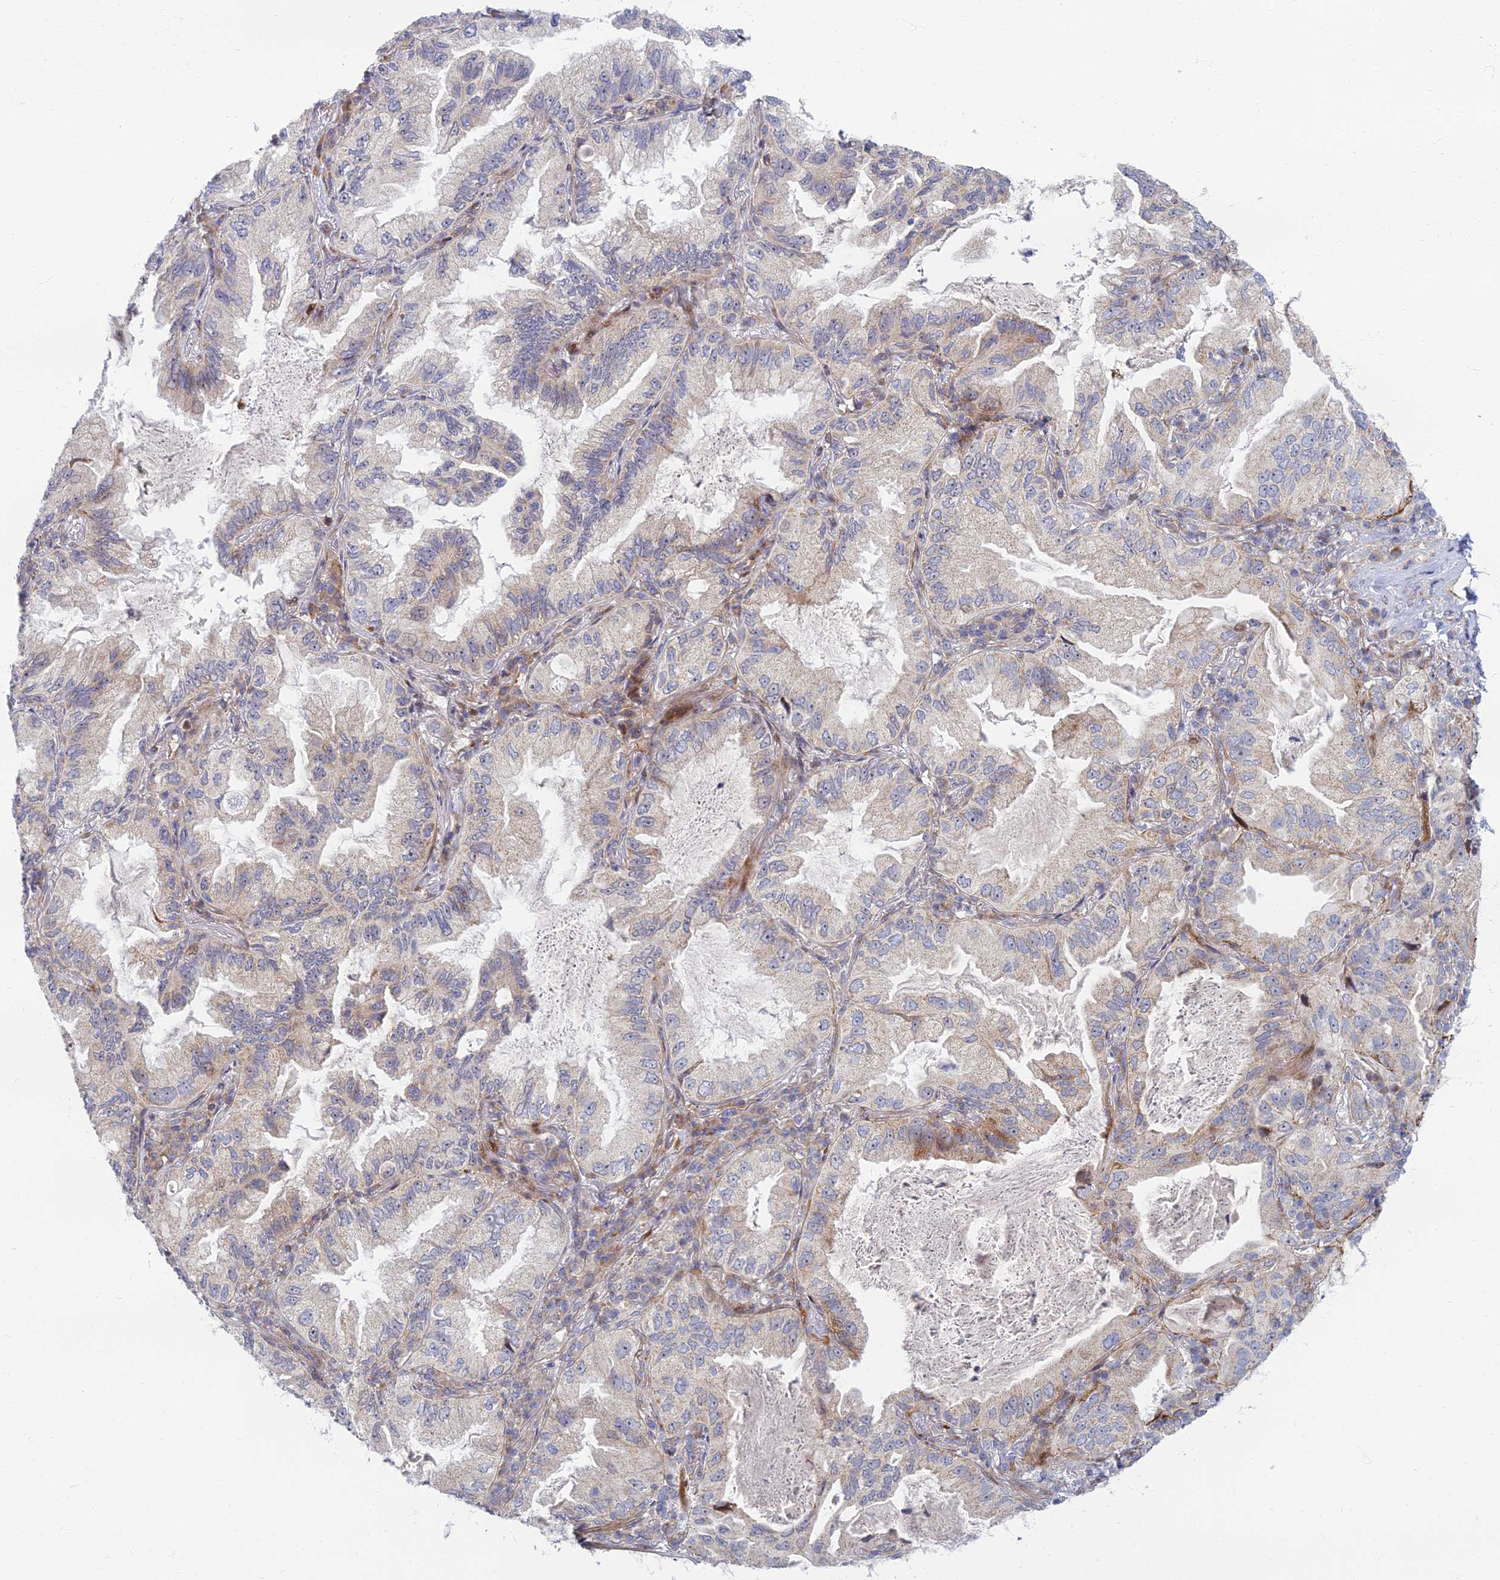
{"staining": {"intensity": "negative", "quantity": "none", "location": "none"}, "tissue": "lung cancer", "cell_type": "Tumor cells", "image_type": "cancer", "snomed": [{"axis": "morphology", "description": "Adenocarcinoma, NOS"}, {"axis": "topography", "description": "Lung"}], "caption": "IHC histopathology image of lung adenocarcinoma stained for a protein (brown), which demonstrates no positivity in tumor cells. Brightfield microscopy of IHC stained with DAB (brown) and hematoxylin (blue), captured at high magnification.", "gene": "C15orf40", "patient": {"sex": "female", "age": 69}}